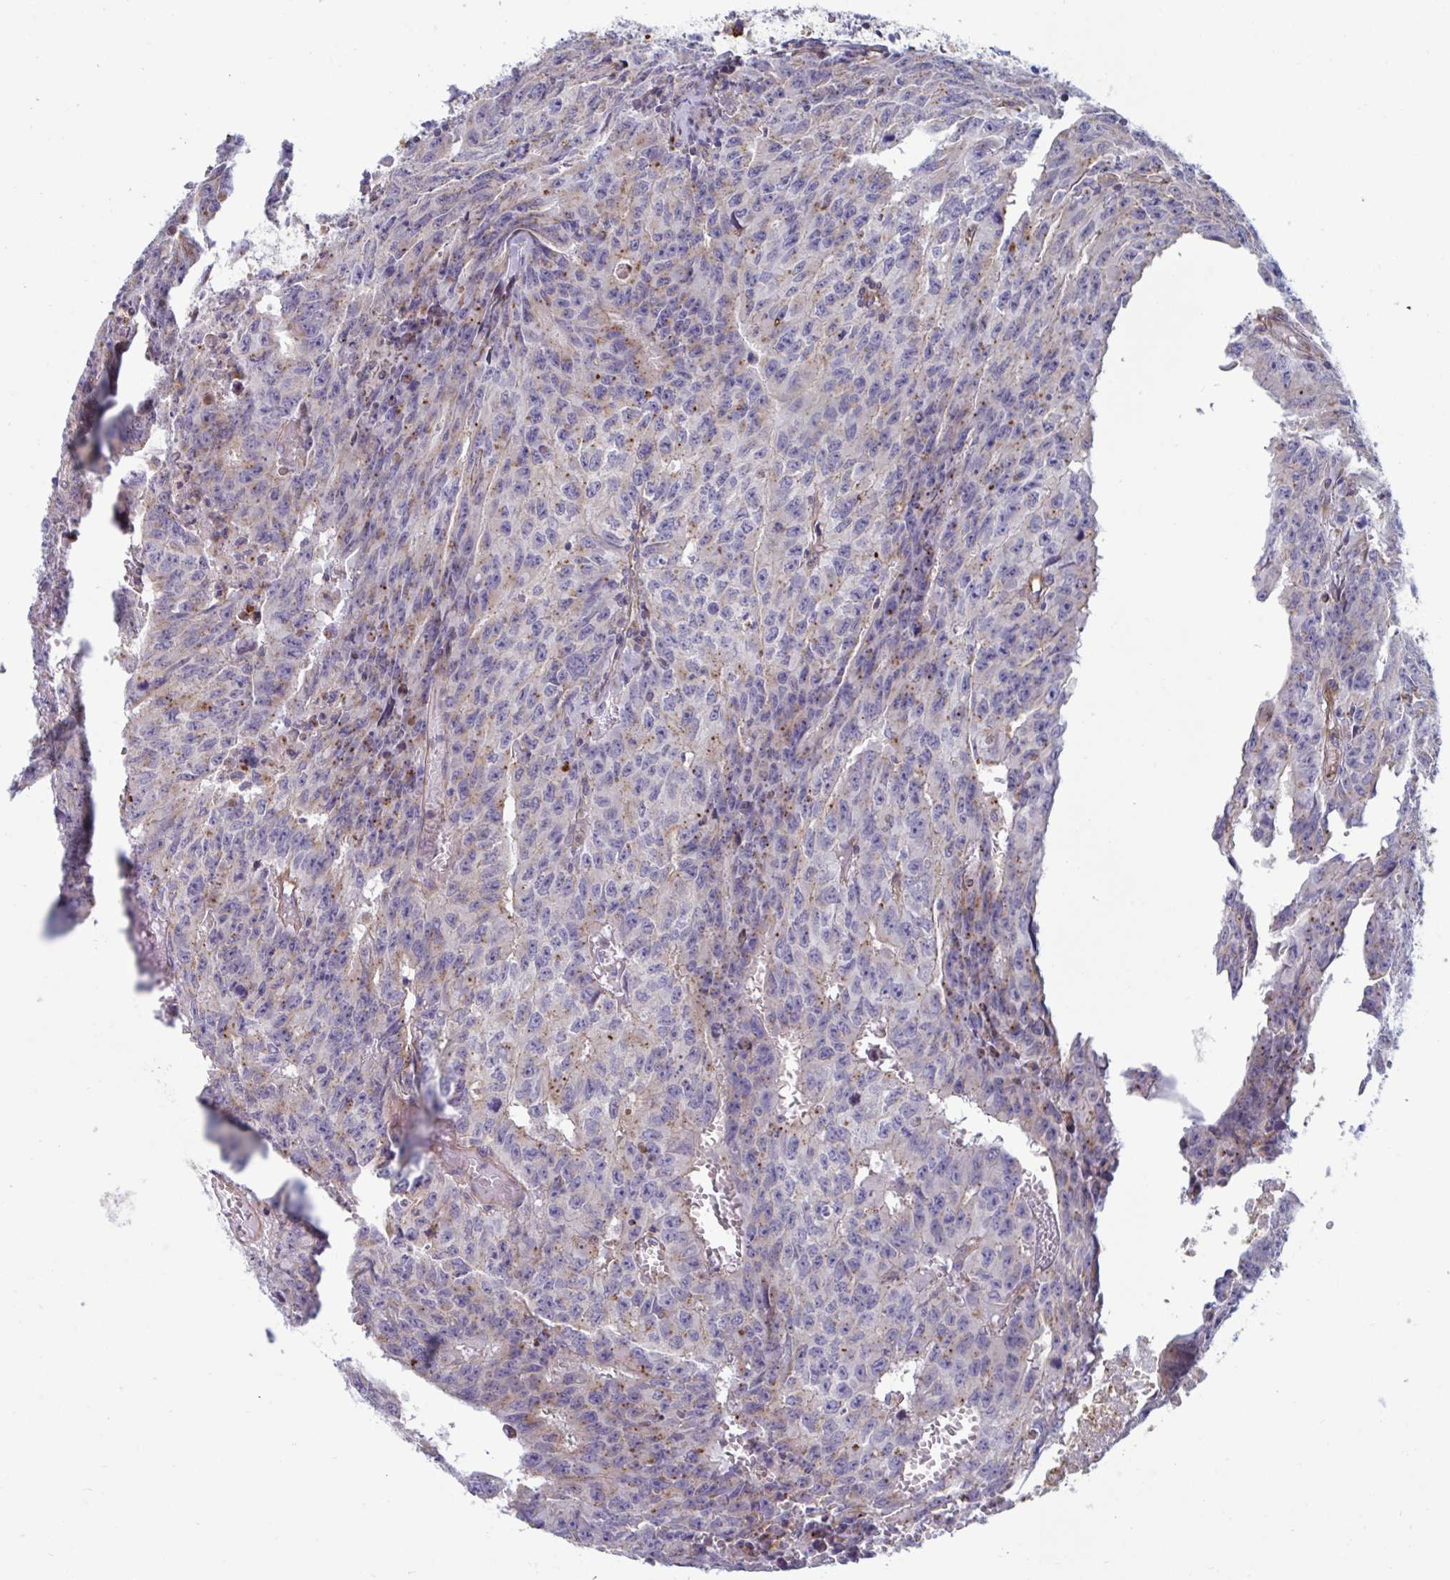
{"staining": {"intensity": "weak", "quantity": "<25%", "location": "cytoplasmic/membranous"}, "tissue": "testis cancer", "cell_type": "Tumor cells", "image_type": "cancer", "snomed": [{"axis": "morphology", "description": "Carcinoma, Embryonal, NOS"}, {"axis": "morphology", "description": "Teratoma, malignant, NOS"}, {"axis": "topography", "description": "Testis"}], "caption": "Human testis teratoma (malignant) stained for a protein using immunohistochemistry (IHC) exhibits no positivity in tumor cells.", "gene": "SLC9A6", "patient": {"sex": "male", "age": 24}}